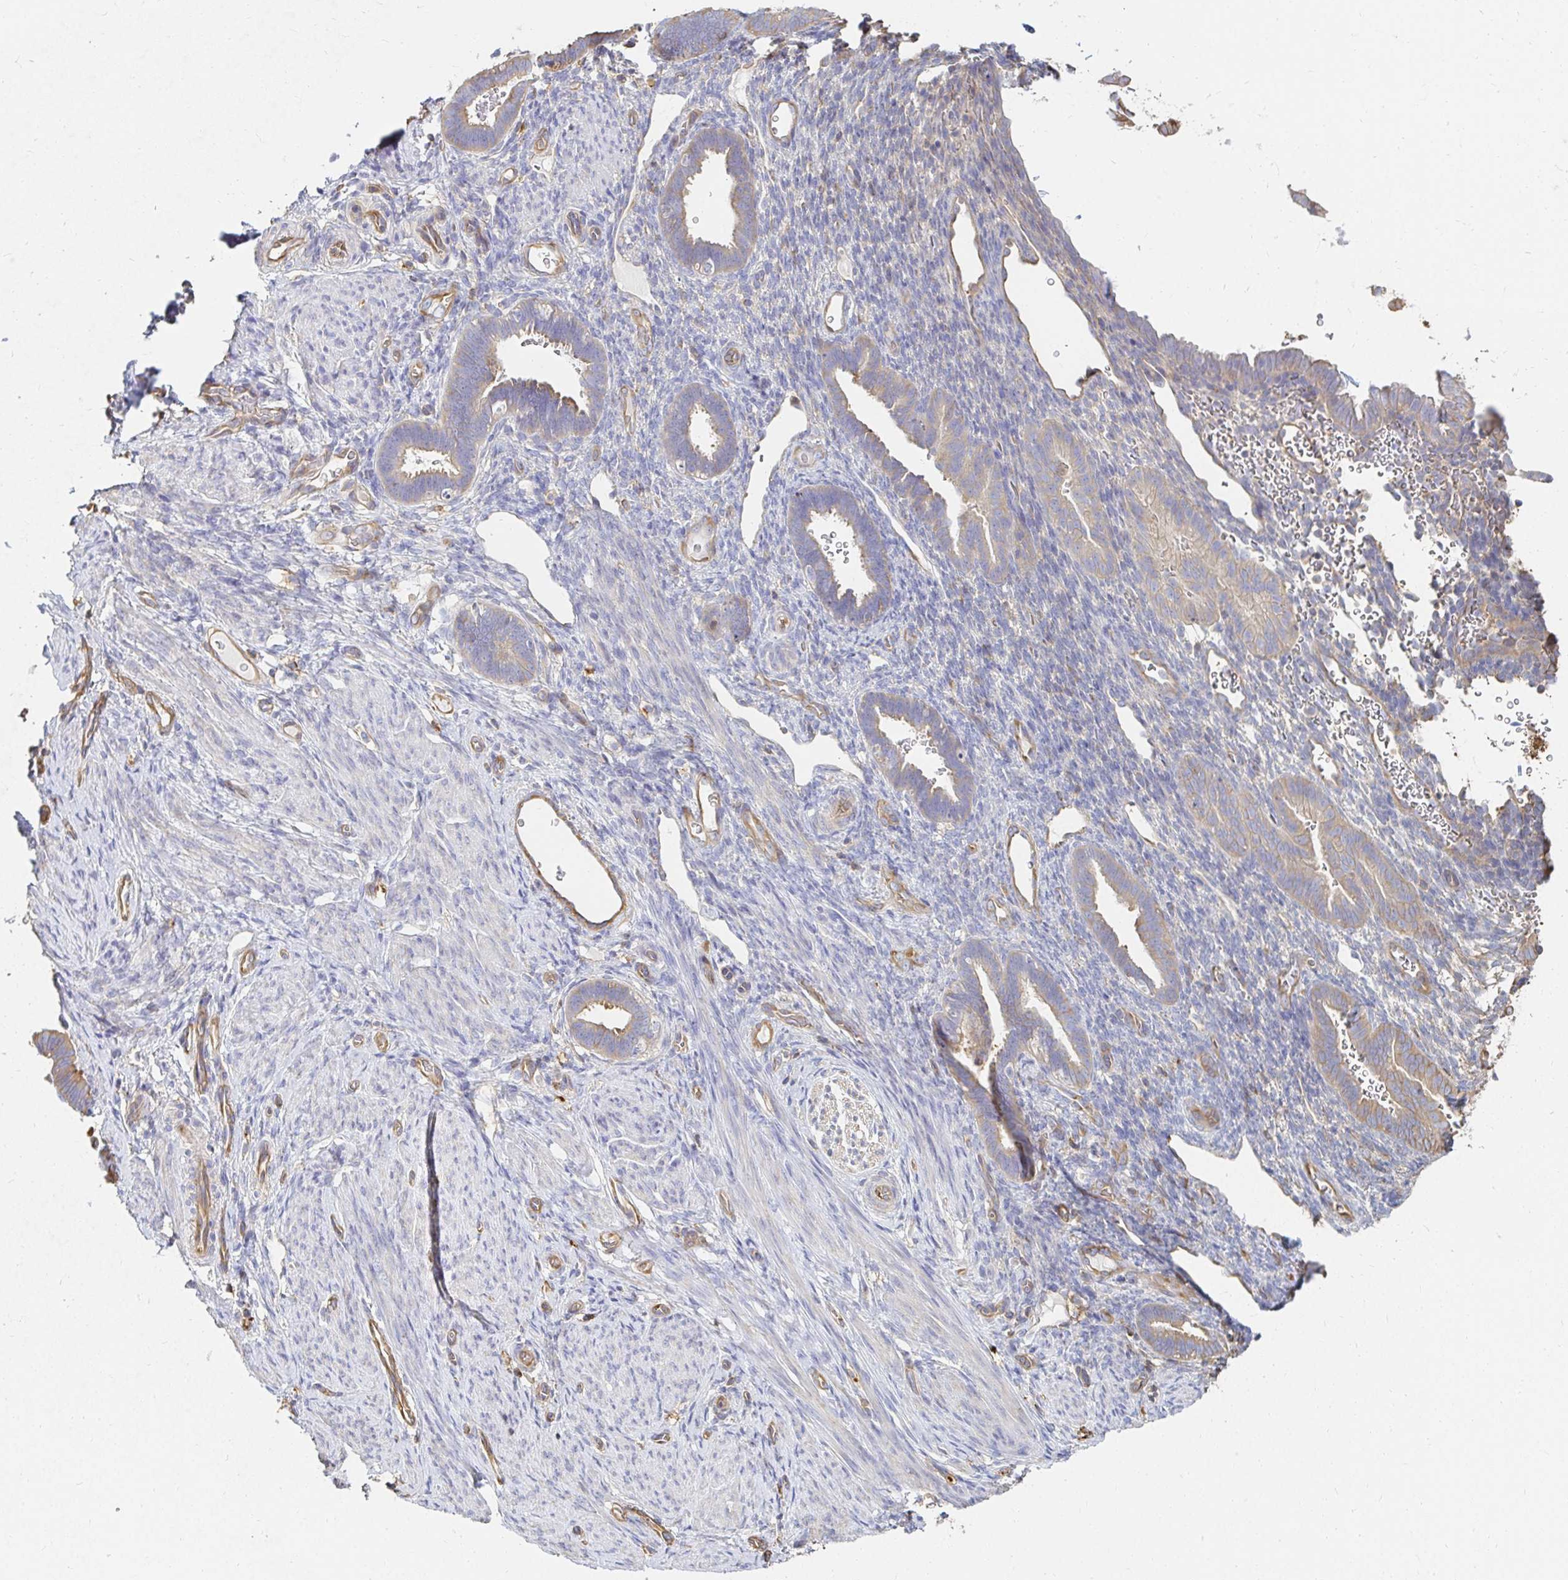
{"staining": {"intensity": "negative", "quantity": "none", "location": "none"}, "tissue": "endometrium", "cell_type": "Cells in endometrial stroma", "image_type": "normal", "snomed": [{"axis": "morphology", "description": "Normal tissue, NOS"}, {"axis": "topography", "description": "Endometrium"}], "caption": "There is no significant staining in cells in endometrial stroma of endometrium. (DAB immunohistochemistry (IHC), high magnification).", "gene": "TSPAN19", "patient": {"sex": "female", "age": 34}}